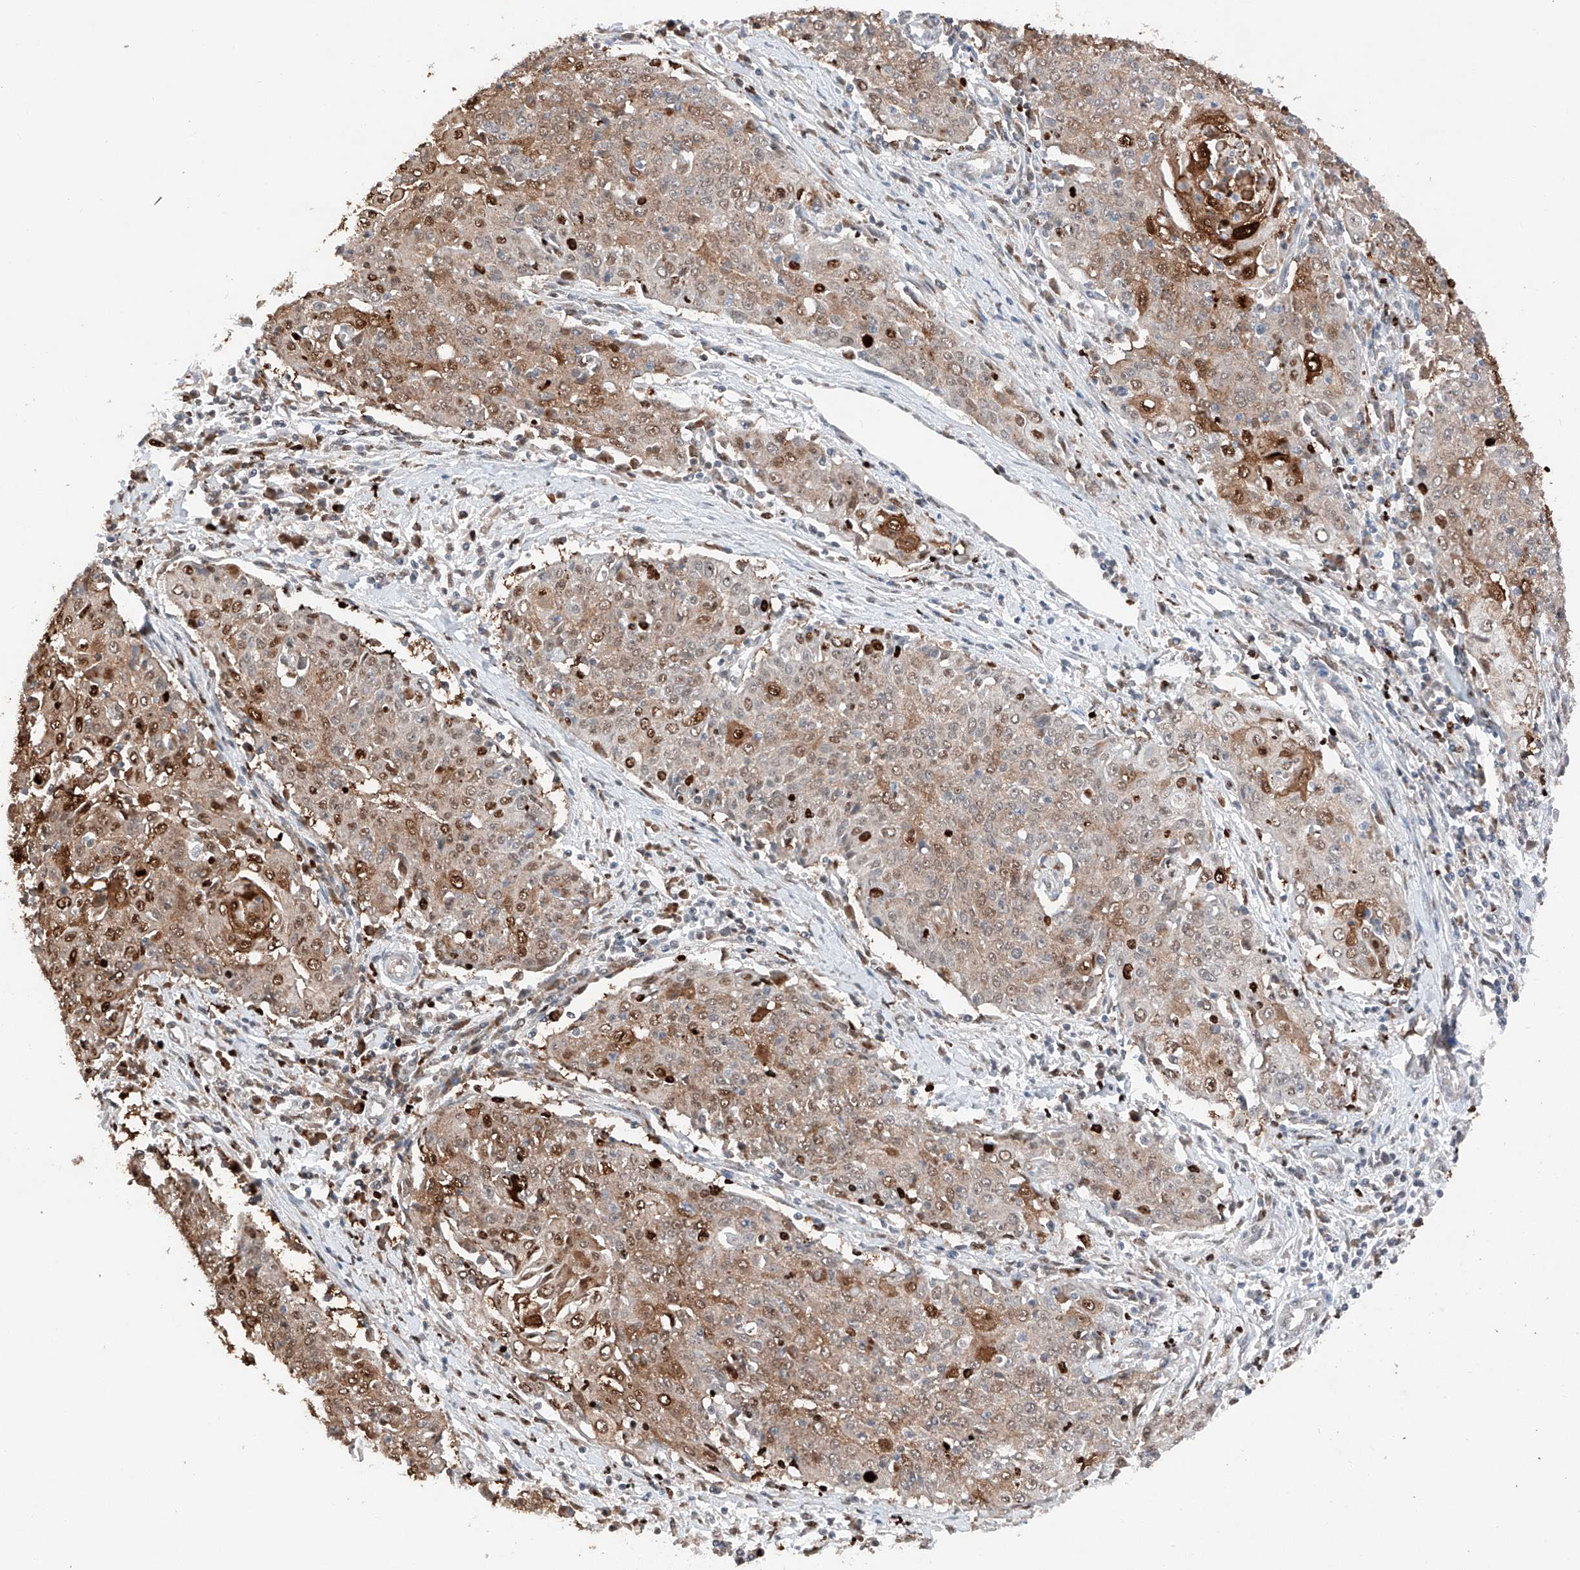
{"staining": {"intensity": "moderate", "quantity": "25%-75%", "location": "cytoplasmic/membranous,nuclear"}, "tissue": "cervical cancer", "cell_type": "Tumor cells", "image_type": "cancer", "snomed": [{"axis": "morphology", "description": "Squamous cell carcinoma, NOS"}, {"axis": "topography", "description": "Cervix"}], "caption": "Cervical squamous cell carcinoma tissue reveals moderate cytoplasmic/membranous and nuclear expression in about 25%-75% of tumor cells, visualized by immunohistochemistry.", "gene": "TBX4", "patient": {"sex": "female", "age": 48}}